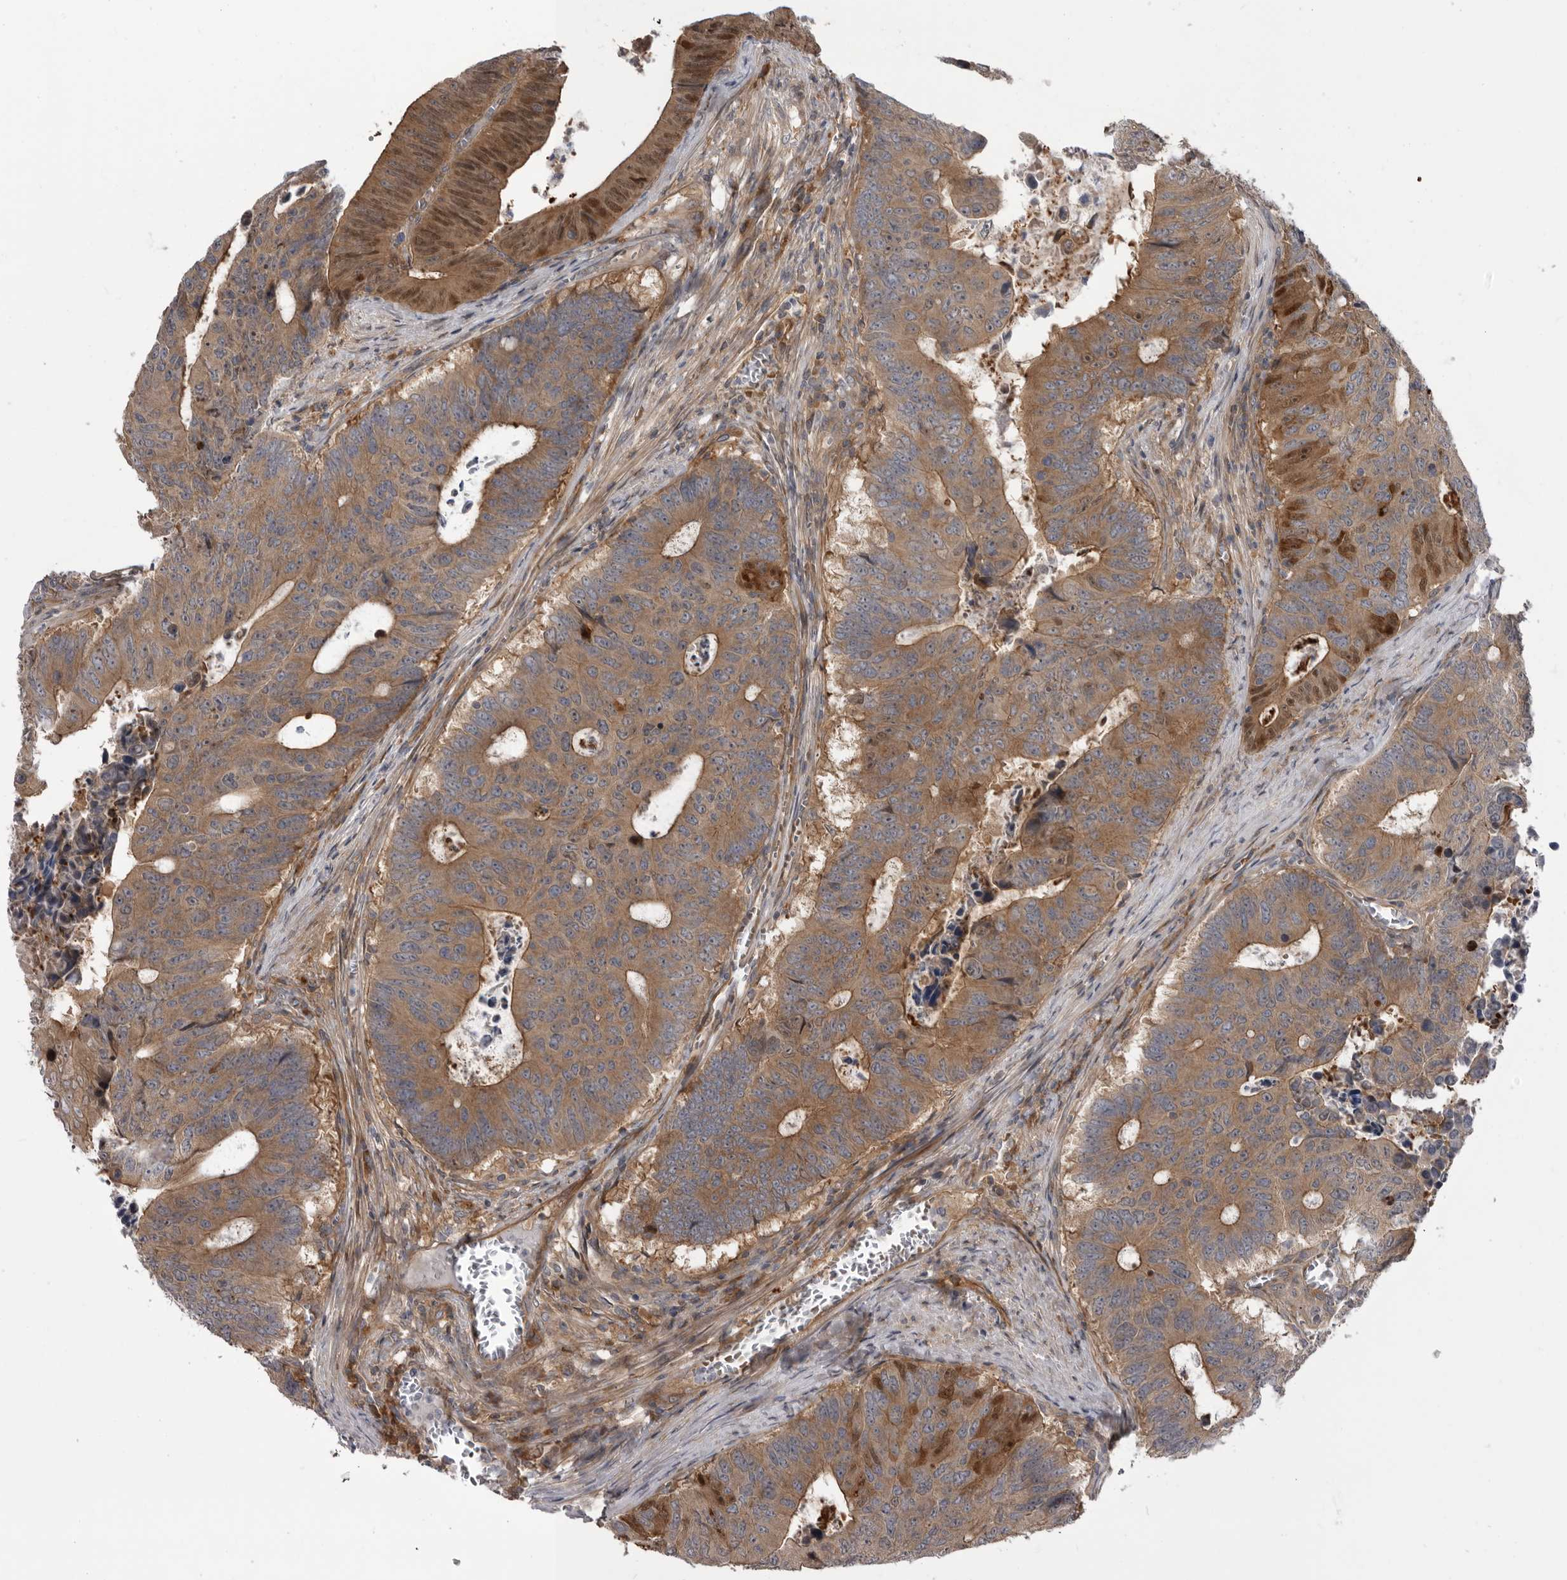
{"staining": {"intensity": "moderate", "quantity": ">75%", "location": "cytoplasmic/membranous,nuclear"}, "tissue": "colorectal cancer", "cell_type": "Tumor cells", "image_type": "cancer", "snomed": [{"axis": "morphology", "description": "Adenocarcinoma, NOS"}, {"axis": "topography", "description": "Colon"}], "caption": "Colorectal cancer stained for a protein reveals moderate cytoplasmic/membranous and nuclear positivity in tumor cells. The protein of interest is shown in brown color, while the nuclei are stained blue.", "gene": "RAB3GAP2", "patient": {"sex": "male", "age": 87}}